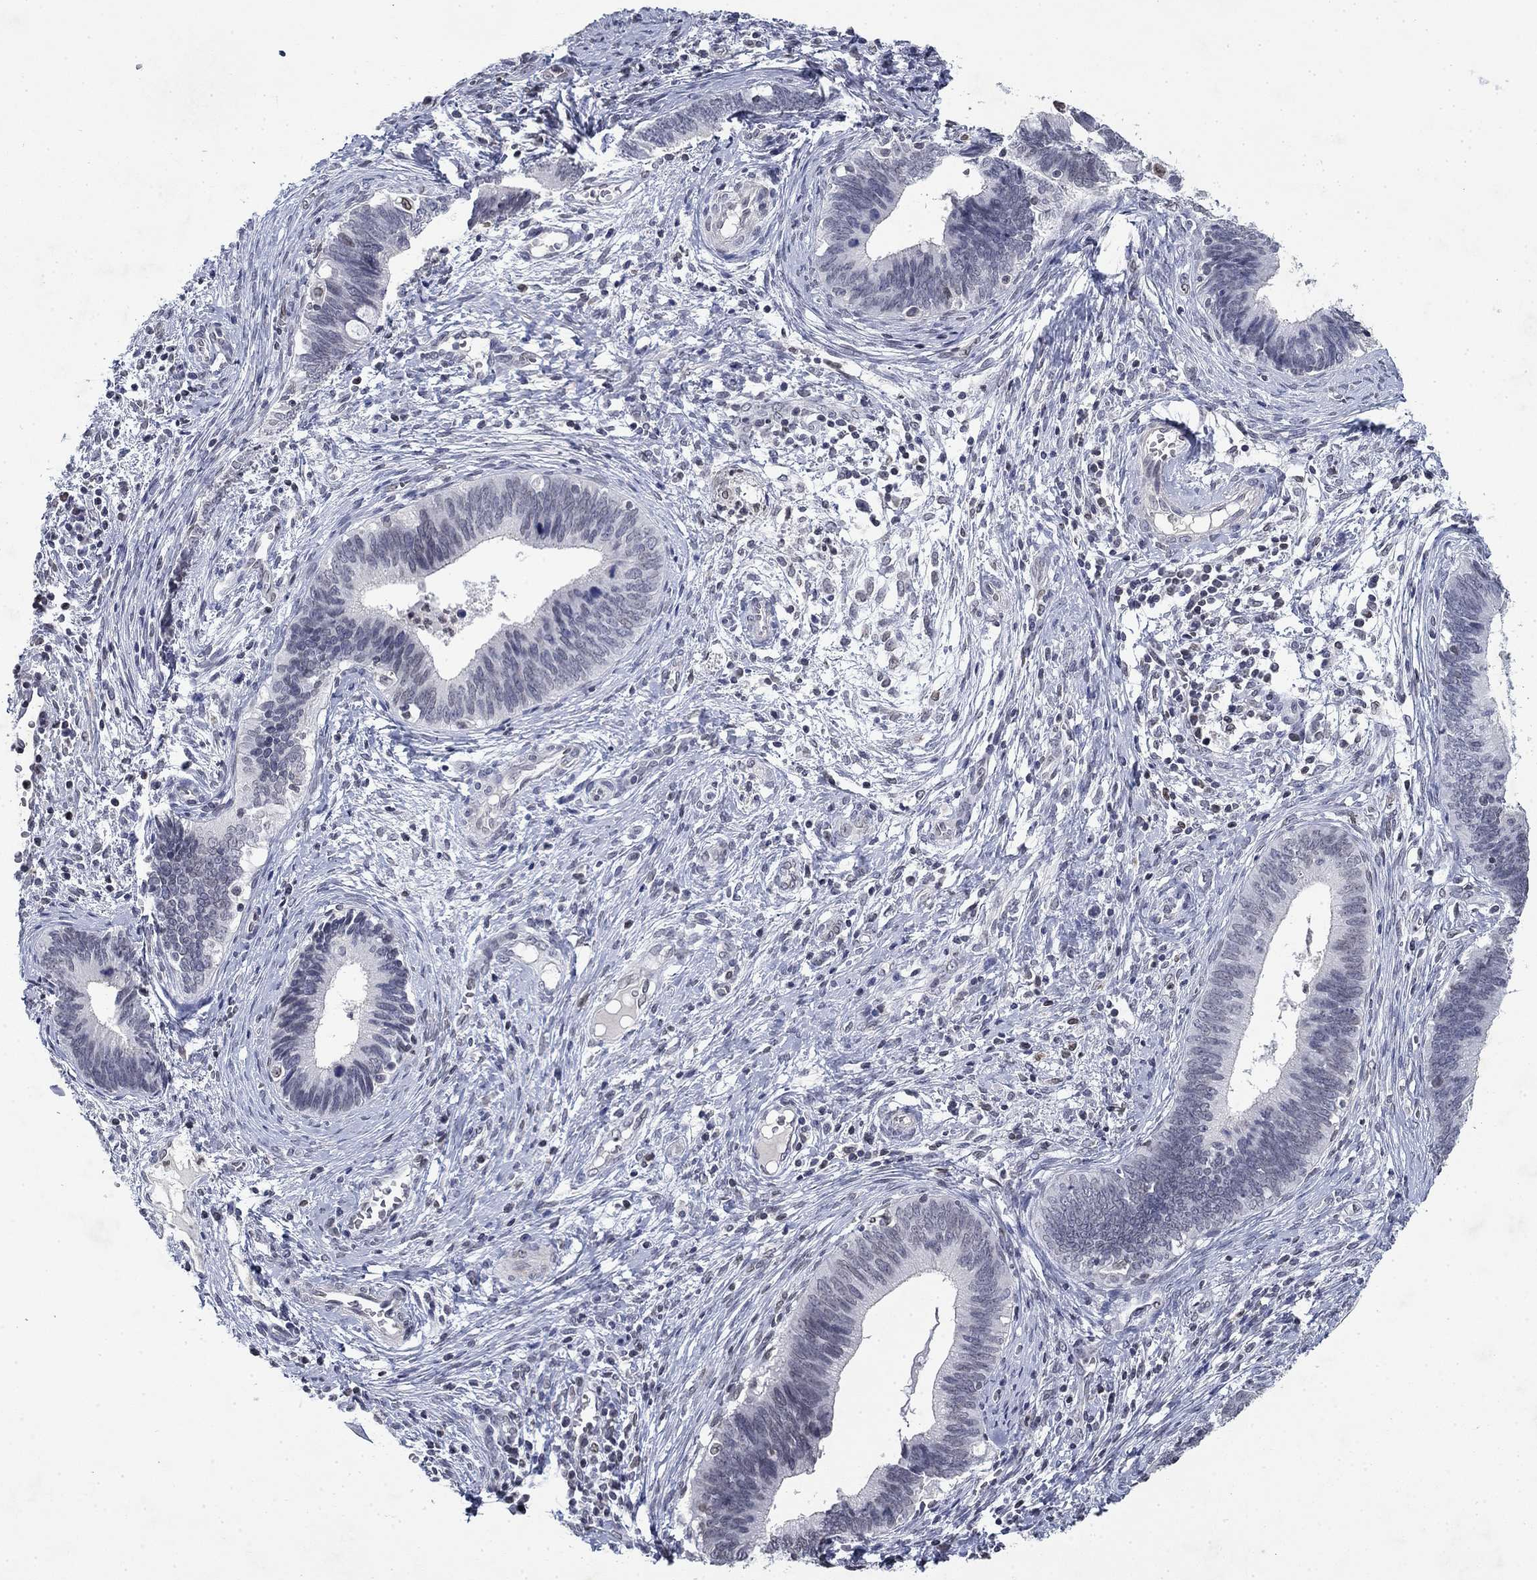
{"staining": {"intensity": "negative", "quantity": "none", "location": "none"}, "tissue": "cervical cancer", "cell_type": "Tumor cells", "image_type": "cancer", "snomed": [{"axis": "morphology", "description": "Adenocarcinoma, NOS"}, {"axis": "topography", "description": "Cervix"}], "caption": "Tumor cells are negative for protein expression in human cervical cancer (adenocarcinoma).", "gene": "TOR1AIP1", "patient": {"sex": "female", "age": 42}}